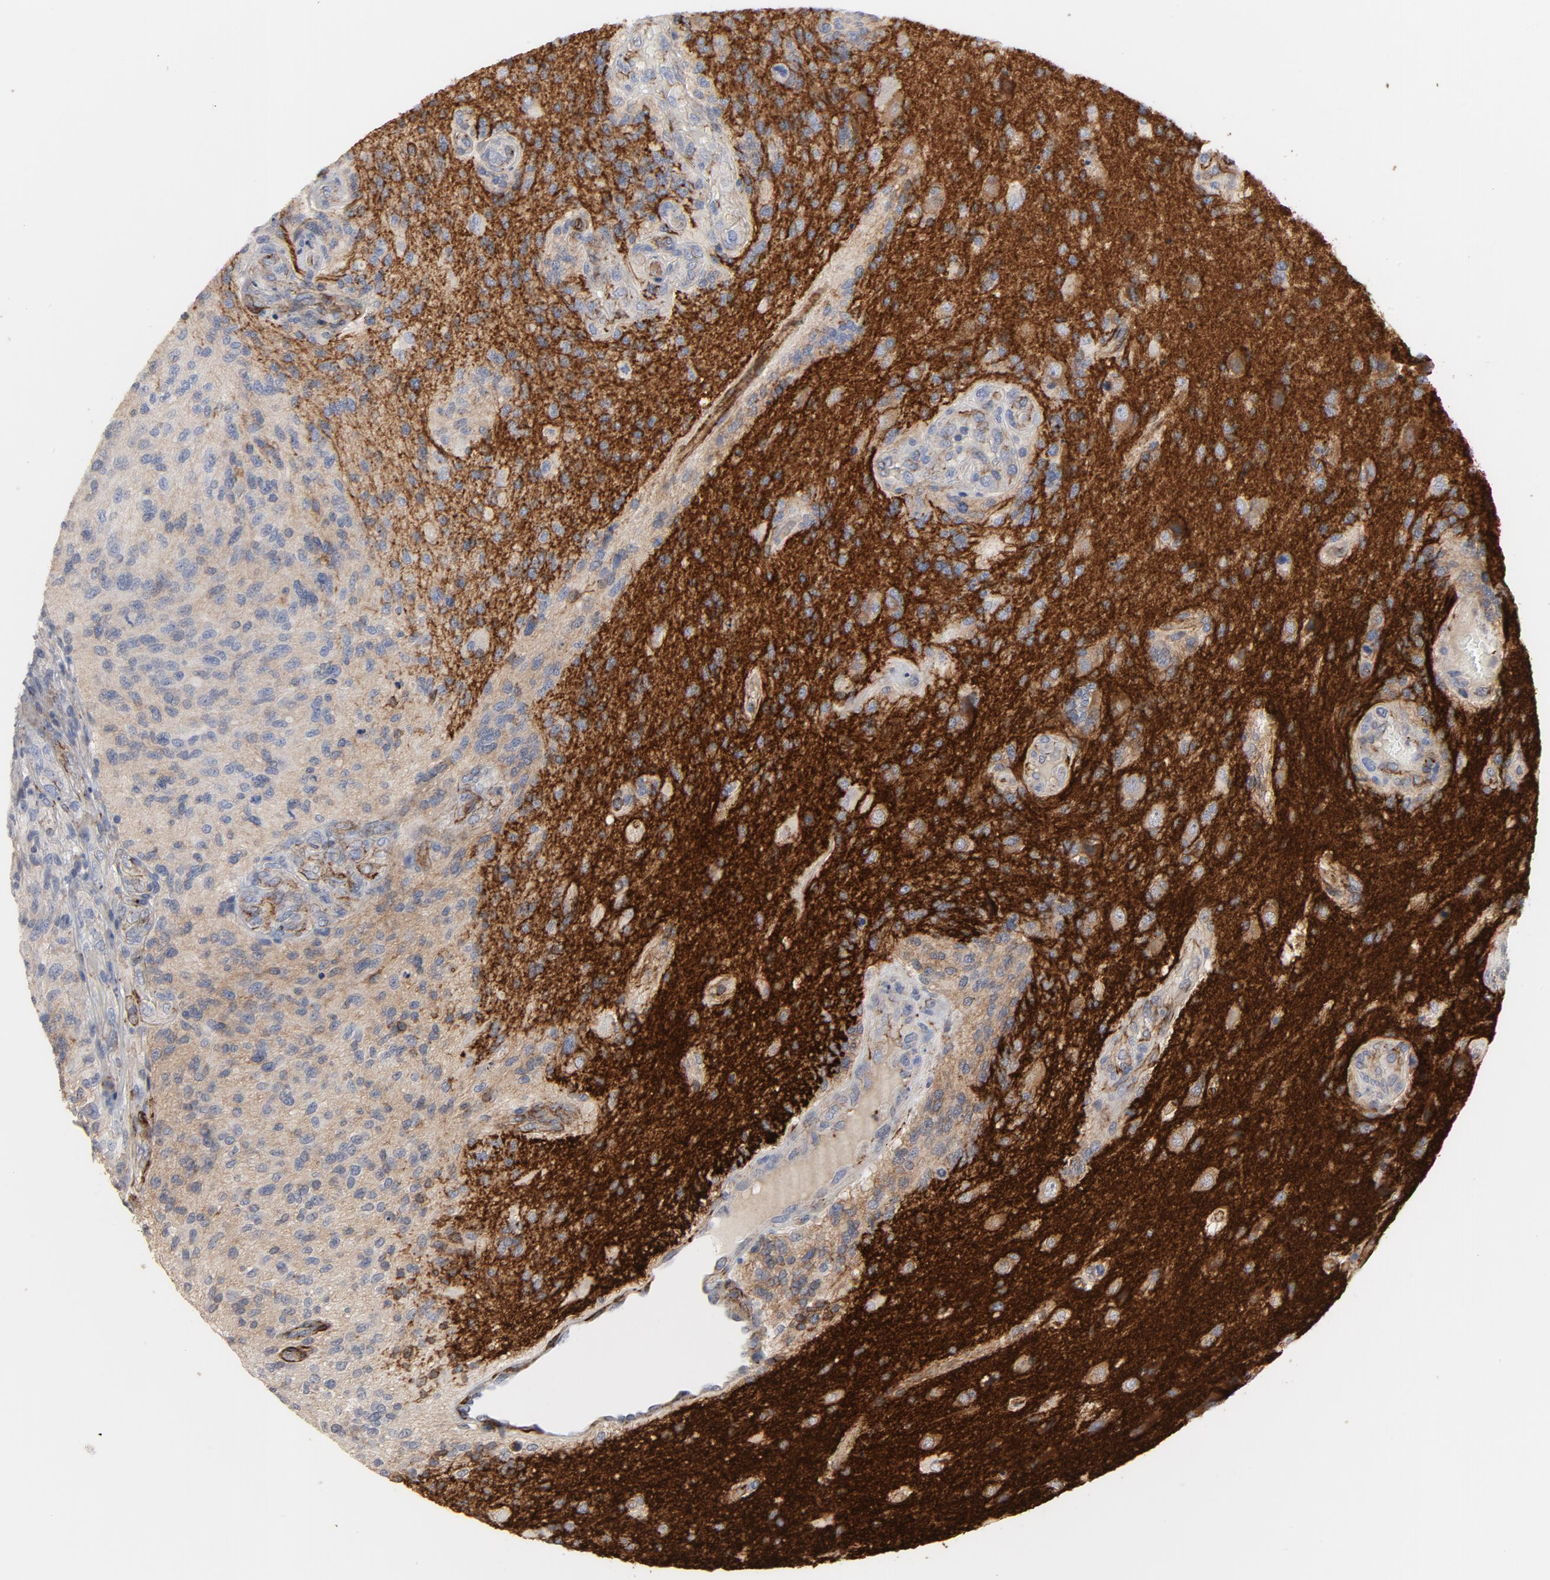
{"staining": {"intensity": "weak", "quantity": ">75%", "location": "cytoplasmic/membranous"}, "tissue": "glioma", "cell_type": "Tumor cells", "image_type": "cancer", "snomed": [{"axis": "morphology", "description": "Normal tissue, NOS"}, {"axis": "morphology", "description": "Glioma, malignant, High grade"}, {"axis": "topography", "description": "Cerebral cortex"}], "caption": "Immunohistochemistry (IHC) staining of malignant high-grade glioma, which reveals low levels of weak cytoplasmic/membranous positivity in approximately >75% of tumor cells indicating weak cytoplasmic/membranous protein expression. The staining was performed using DAB (3,3'-diaminobenzidine) (brown) for protein detection and nuclei were counterstained in hematoxylin (blue).", "gene": "GNG2", "patient": {"sex": "male", "age": 75}}